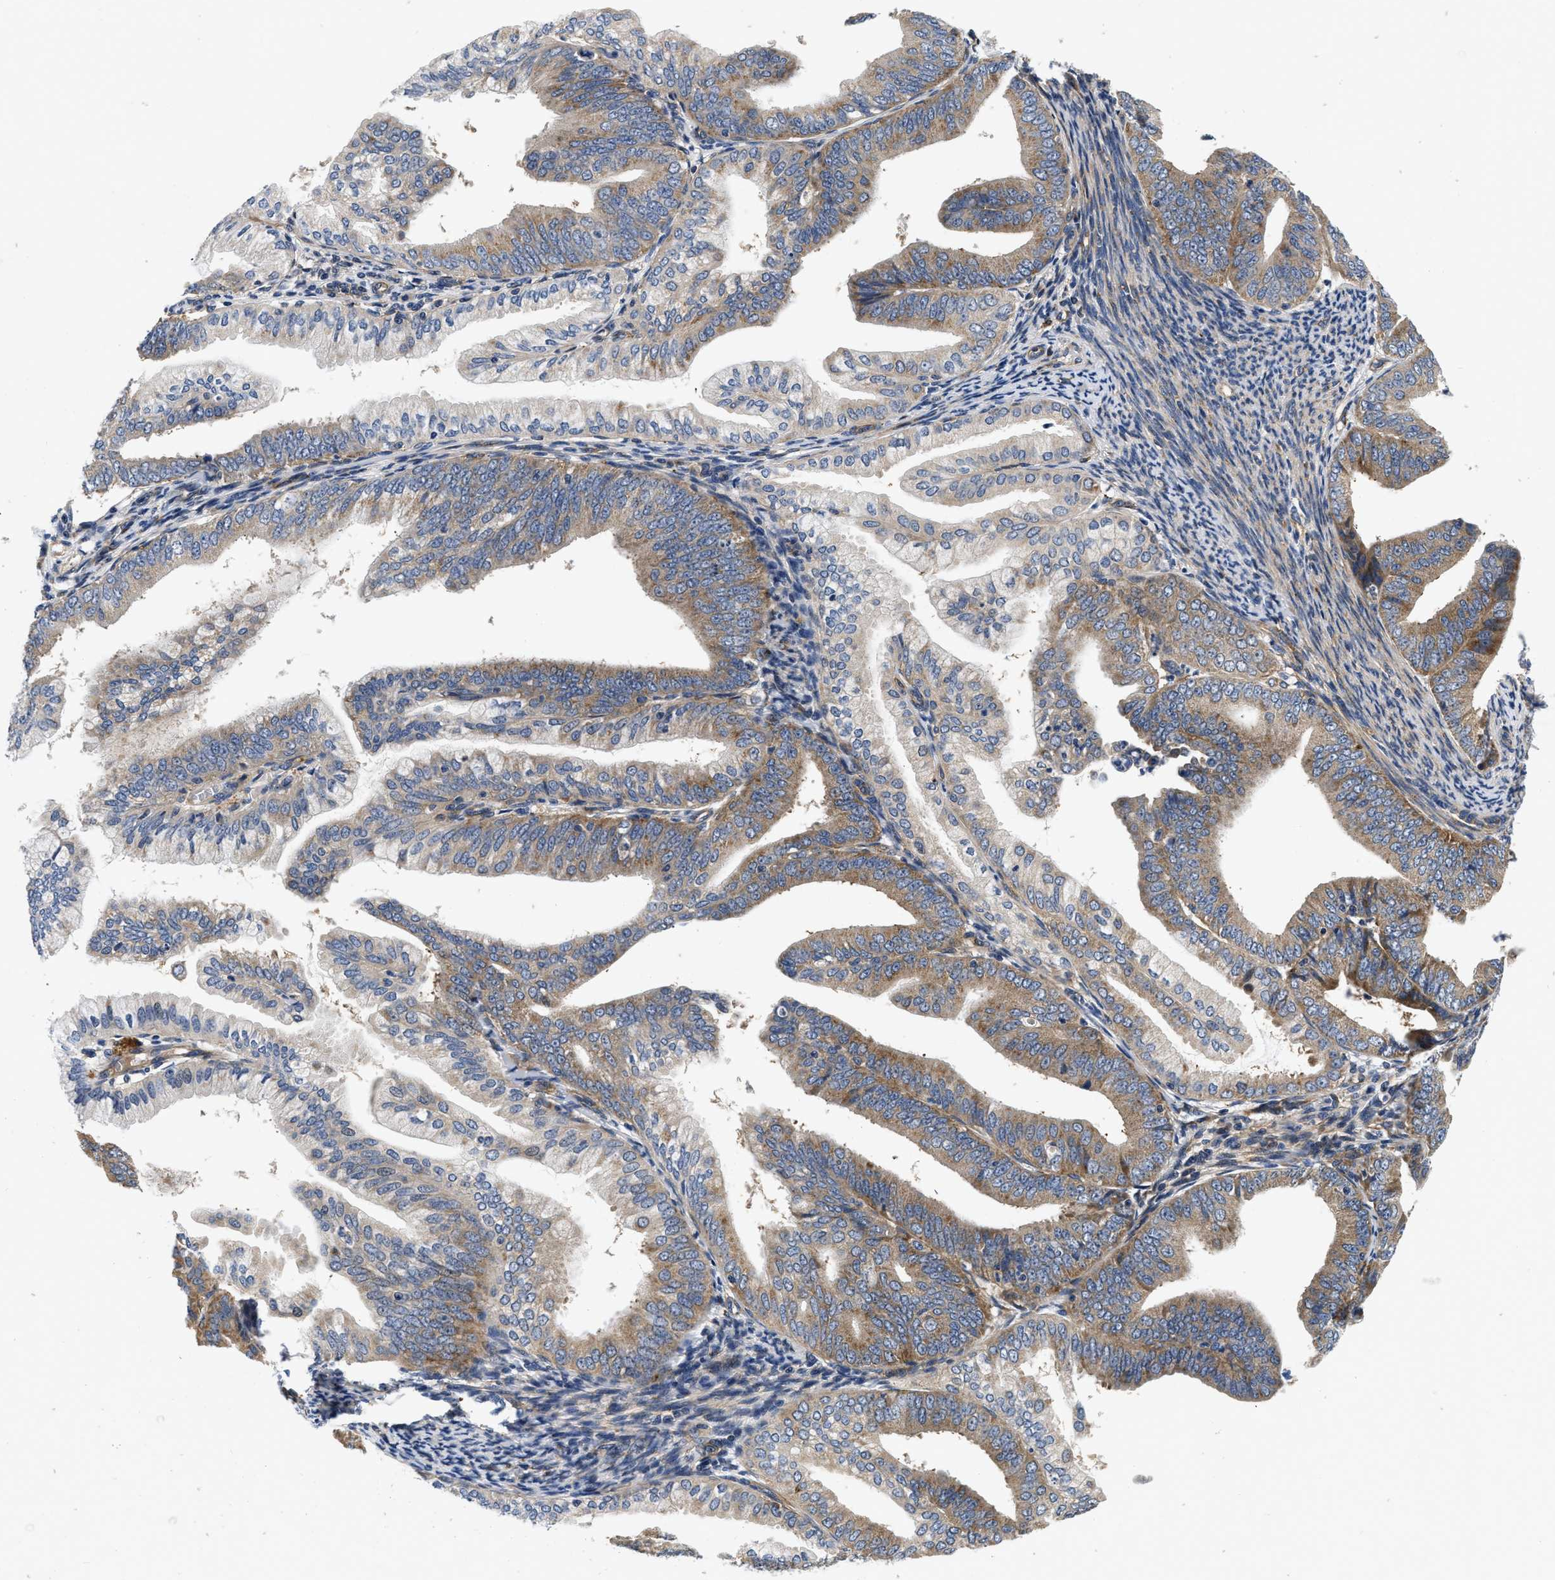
{"staining": {"intensity": "moderate", "quantity": ">75%", "location": "cytoplasmic/membranous"}, "tissue": "endometrial cancer", "cell_type": "Tumor cells", "image_type": "cancer", "snomed": [{"axis": "morphology", "description": "Adenocarcinoma, NOS"}, {"axis": "topography", "description": "Endometrium"}], "caption": "Immunohistochemical staining of endometrial cancer demonstrates moderate cytoplasmic/membranous protein positivity in about >75% of tumor cells.", "gene": "NME6", "patient": {"sex": "female", "age": 63}}